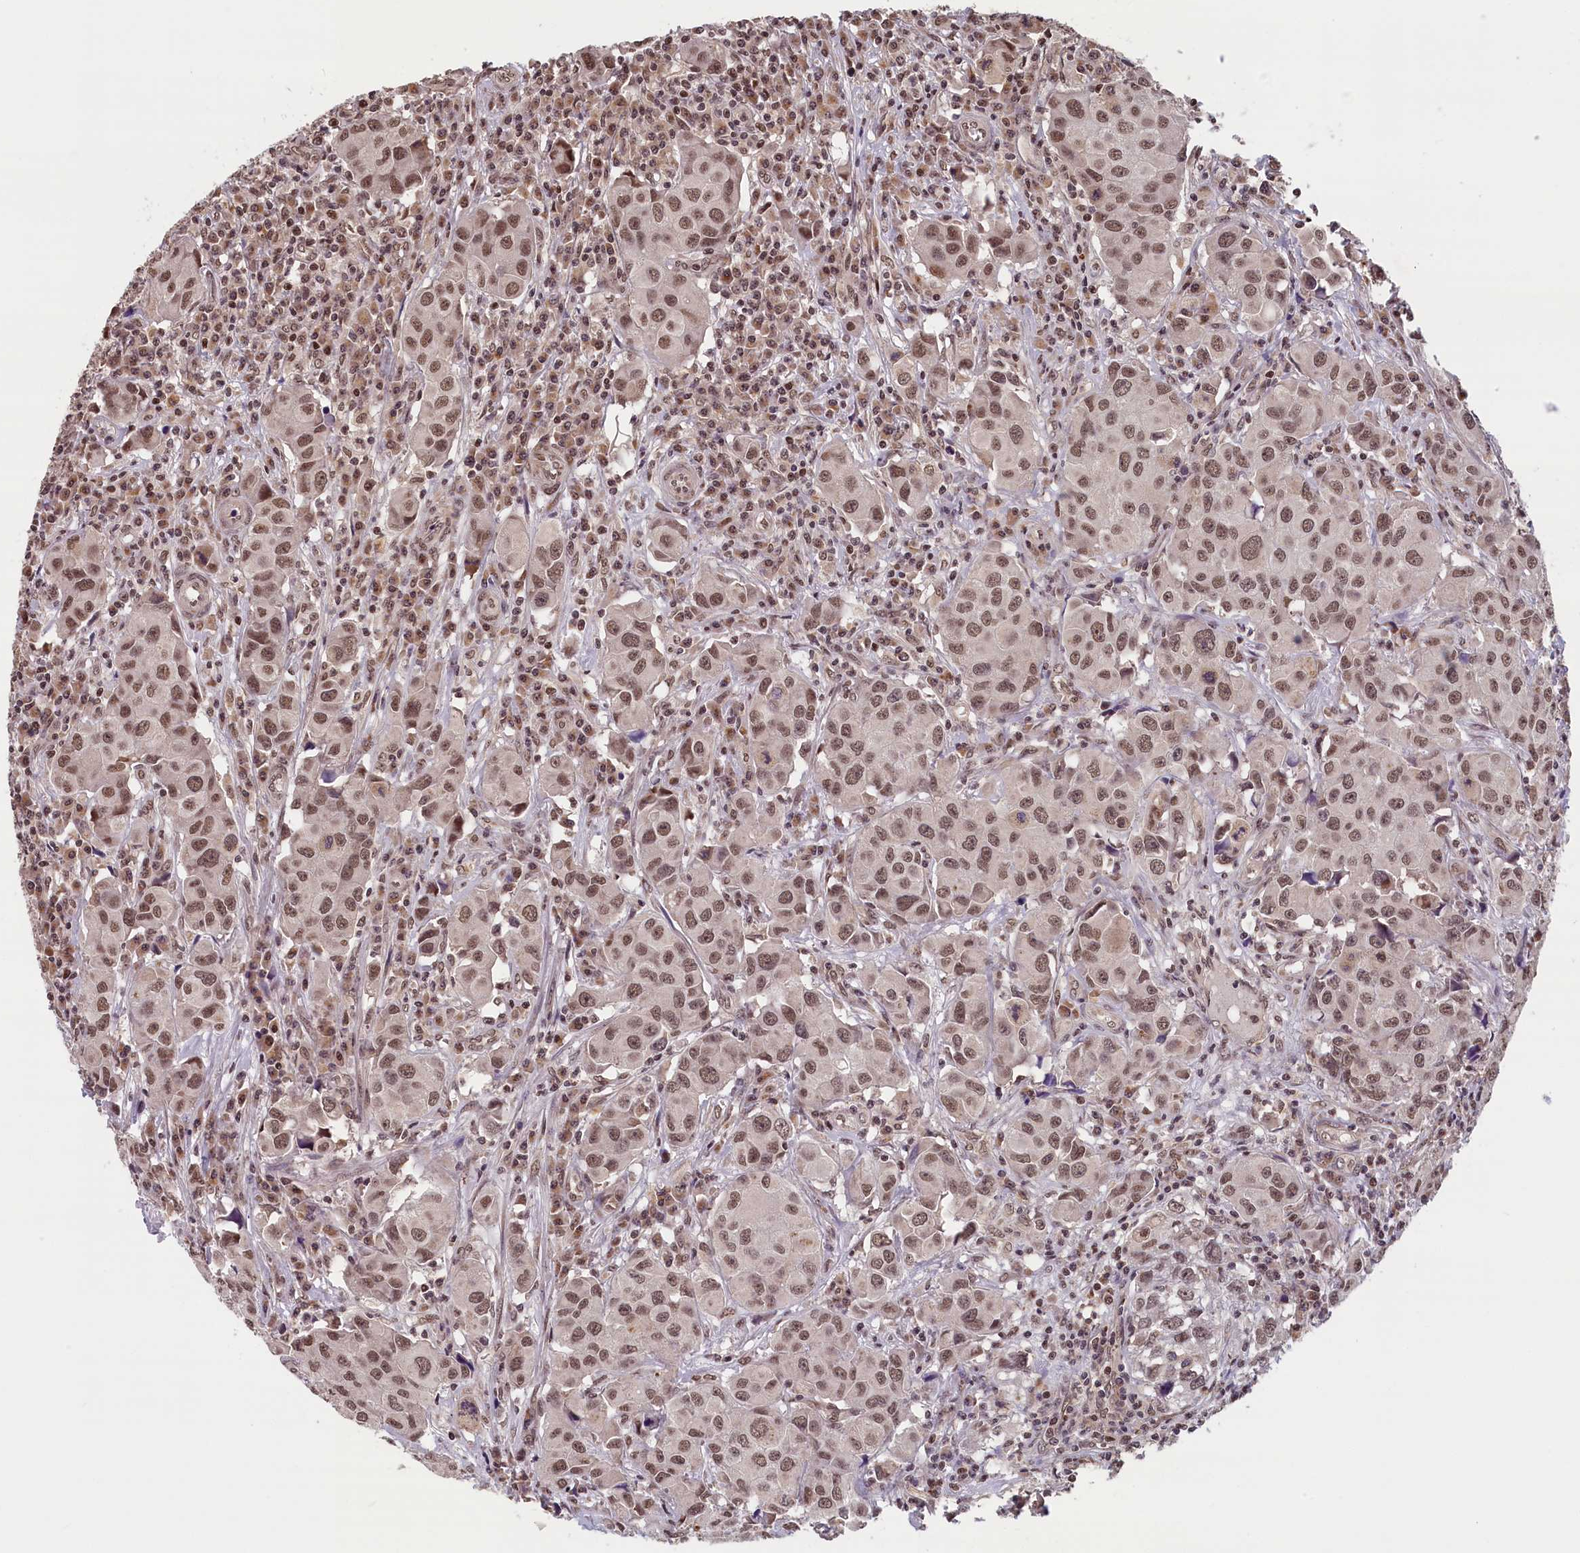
{"staining": {"intensity": "moderate", "quantity": ">75%", "location": "nuclear"}, "tissue": "urothelial cancer", "cell_type": "Tumor cells", "image_type": "cancer", "snomed": [{"axis": "morphology", "description": "Urothelial carcinoma, High grade"}, {"axis": "topography", "description": "Urinary bladder"}], "caption": "Immunohistochemical staining of urothelial cancer demonstrates medium levels of moderate nuclear staining in about >75% of tumor cells.", "gene": "KCNK6", "patient": {"sex": "female", "age": 75}}